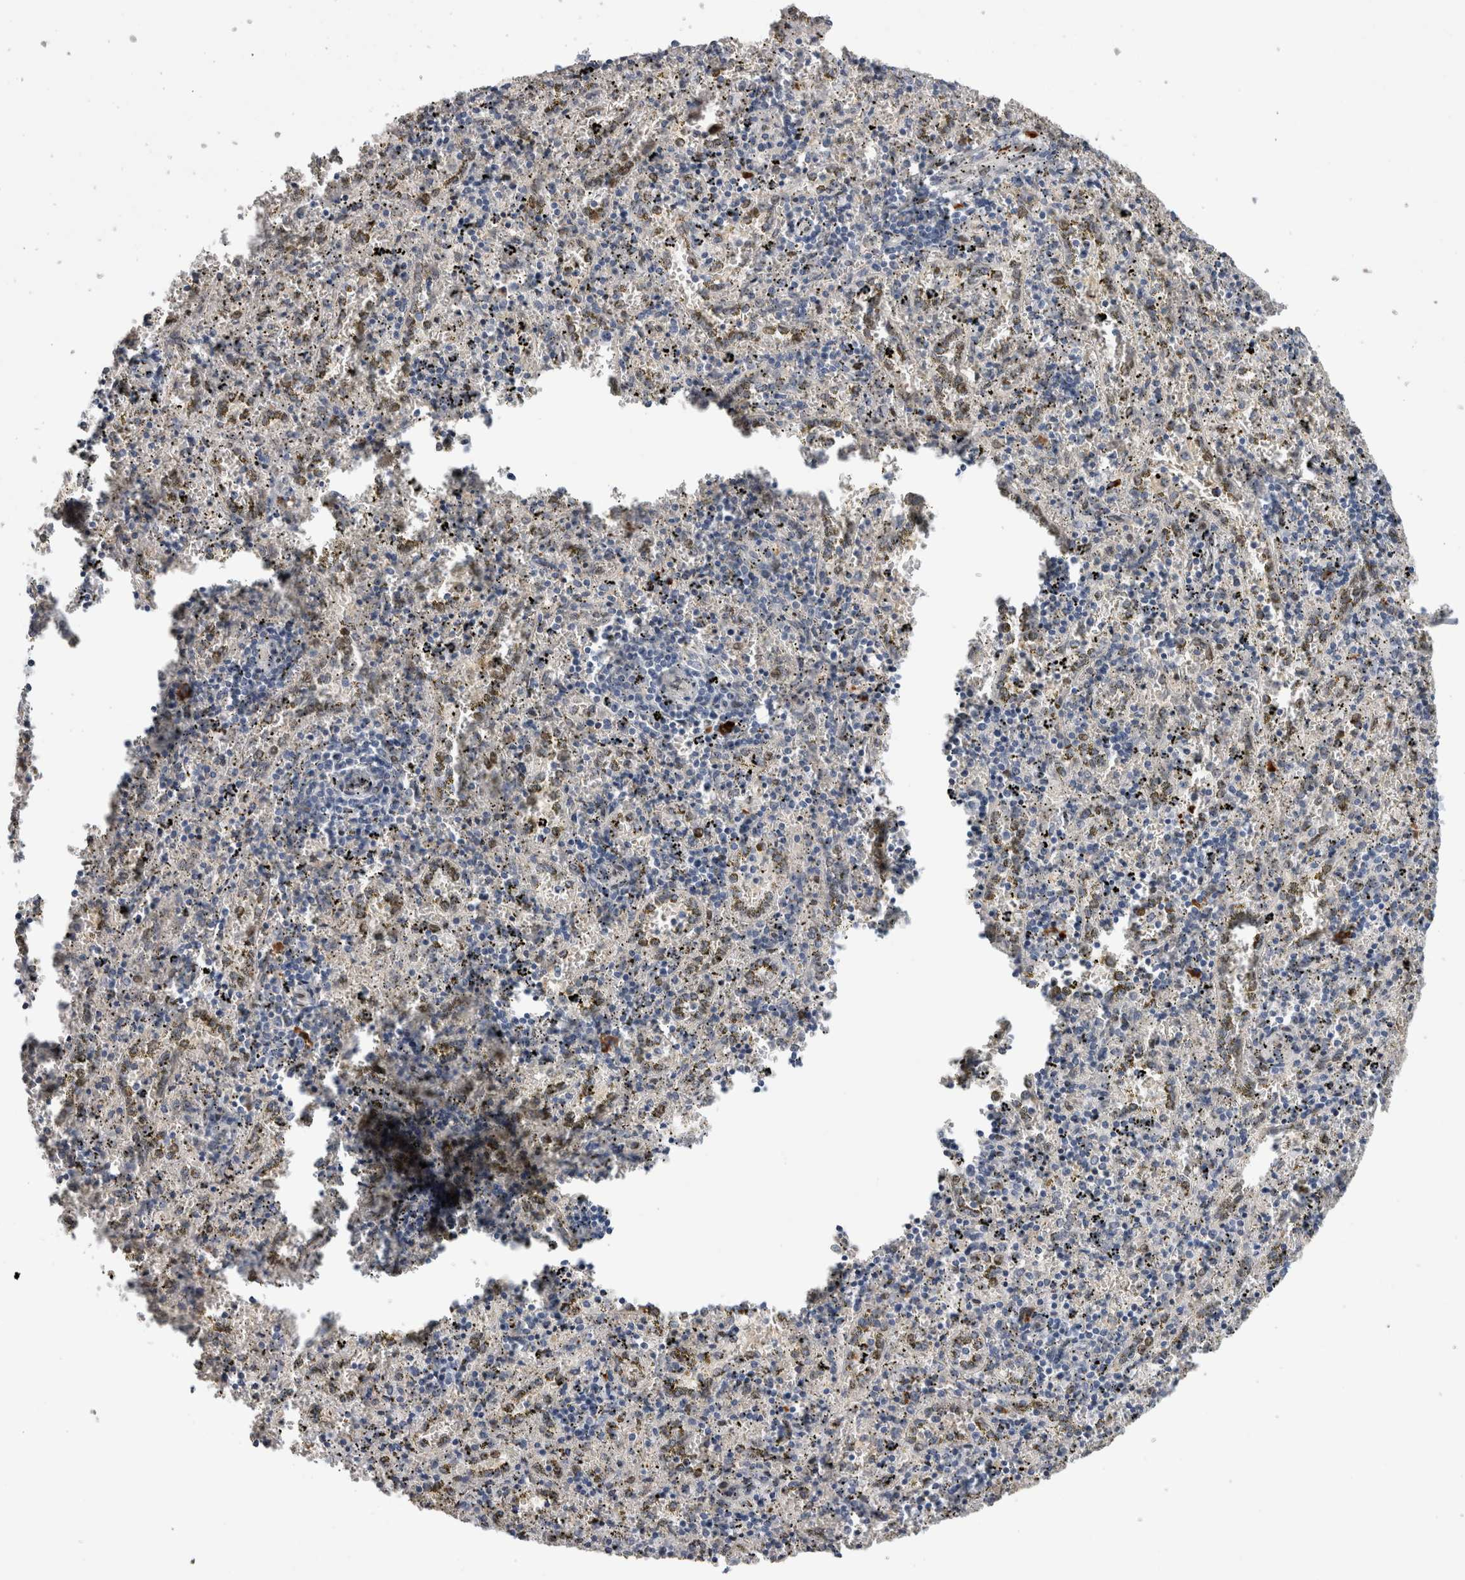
{"staining": {"intensity": "moderate", "quantity": "<25%", "location": "nuclear"}, "tissue": "spleen", "cell_type": "Cells in red pulp", "image_type": "normal", "snomed": [{"axis": "morphology", "description": "Normal tissue, NOS"}, {"axis": "topography", "description": "Spleen"}], "caption": "A high-resolution image shows immunohistochemistry staining of benign spleen, which reveals moderate nuclear staining in approximately <25% of cells in red pulp. The staining was performed using DAB (3,3'-diaminobenzidine), with brown indicating positive protein expression. Nuclei are stained blue with hematoxylin.", "gene": "DMTN", "patient": {"sex": "male", "age": 11}}